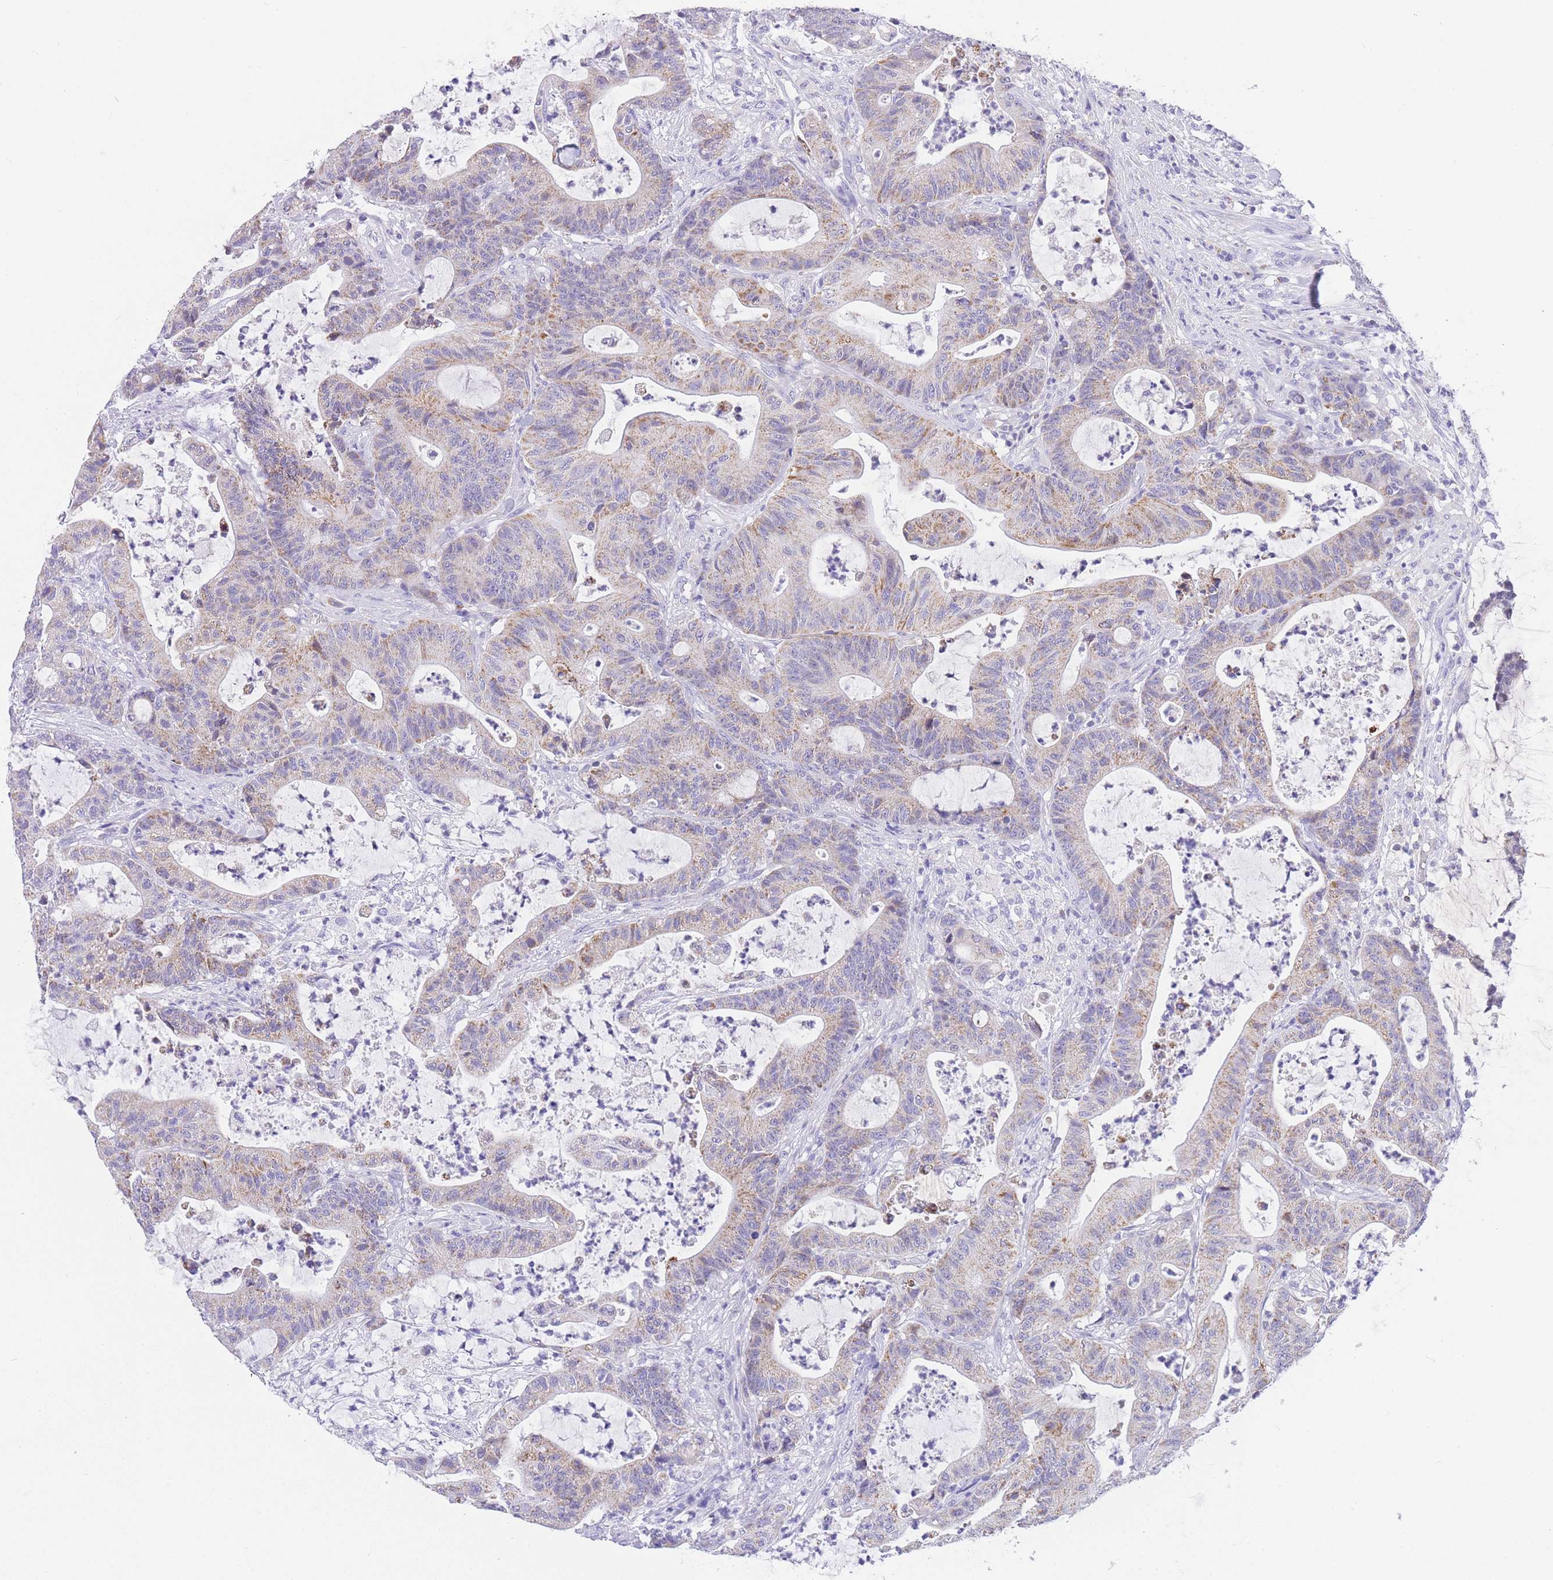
{"staining": {"intensity": "weak", "quantity": "25%-75%", "location": "cytoplasmic/membranous"}, "tissue": "colorectal cancer", "cell_type": "Tumor cells", "image_type": "cancer", "snomed": [{"axis": "morphology", "description": "Adenocarcinoma, NOS"}, {"axis": "topography", "description": "Colon"}], "caption": "High-magnification brightfield microscopy of colorectal adenocarcinoma stained with DAB (brown) and counterstained with hematoxylin (blue). tumor cells exhibit weak cytoplasmic/membranous positivity is present in about25%-75% of cells. The staining was performed using DAB (3,3'-diaminobenzidine) to visualize the protein expression in brown, while the nuclei were stained in blue with hematoxylin (Magnification: 20x).", "gene": "NKD2", "patient": {"sex": "female", "age": 84}}